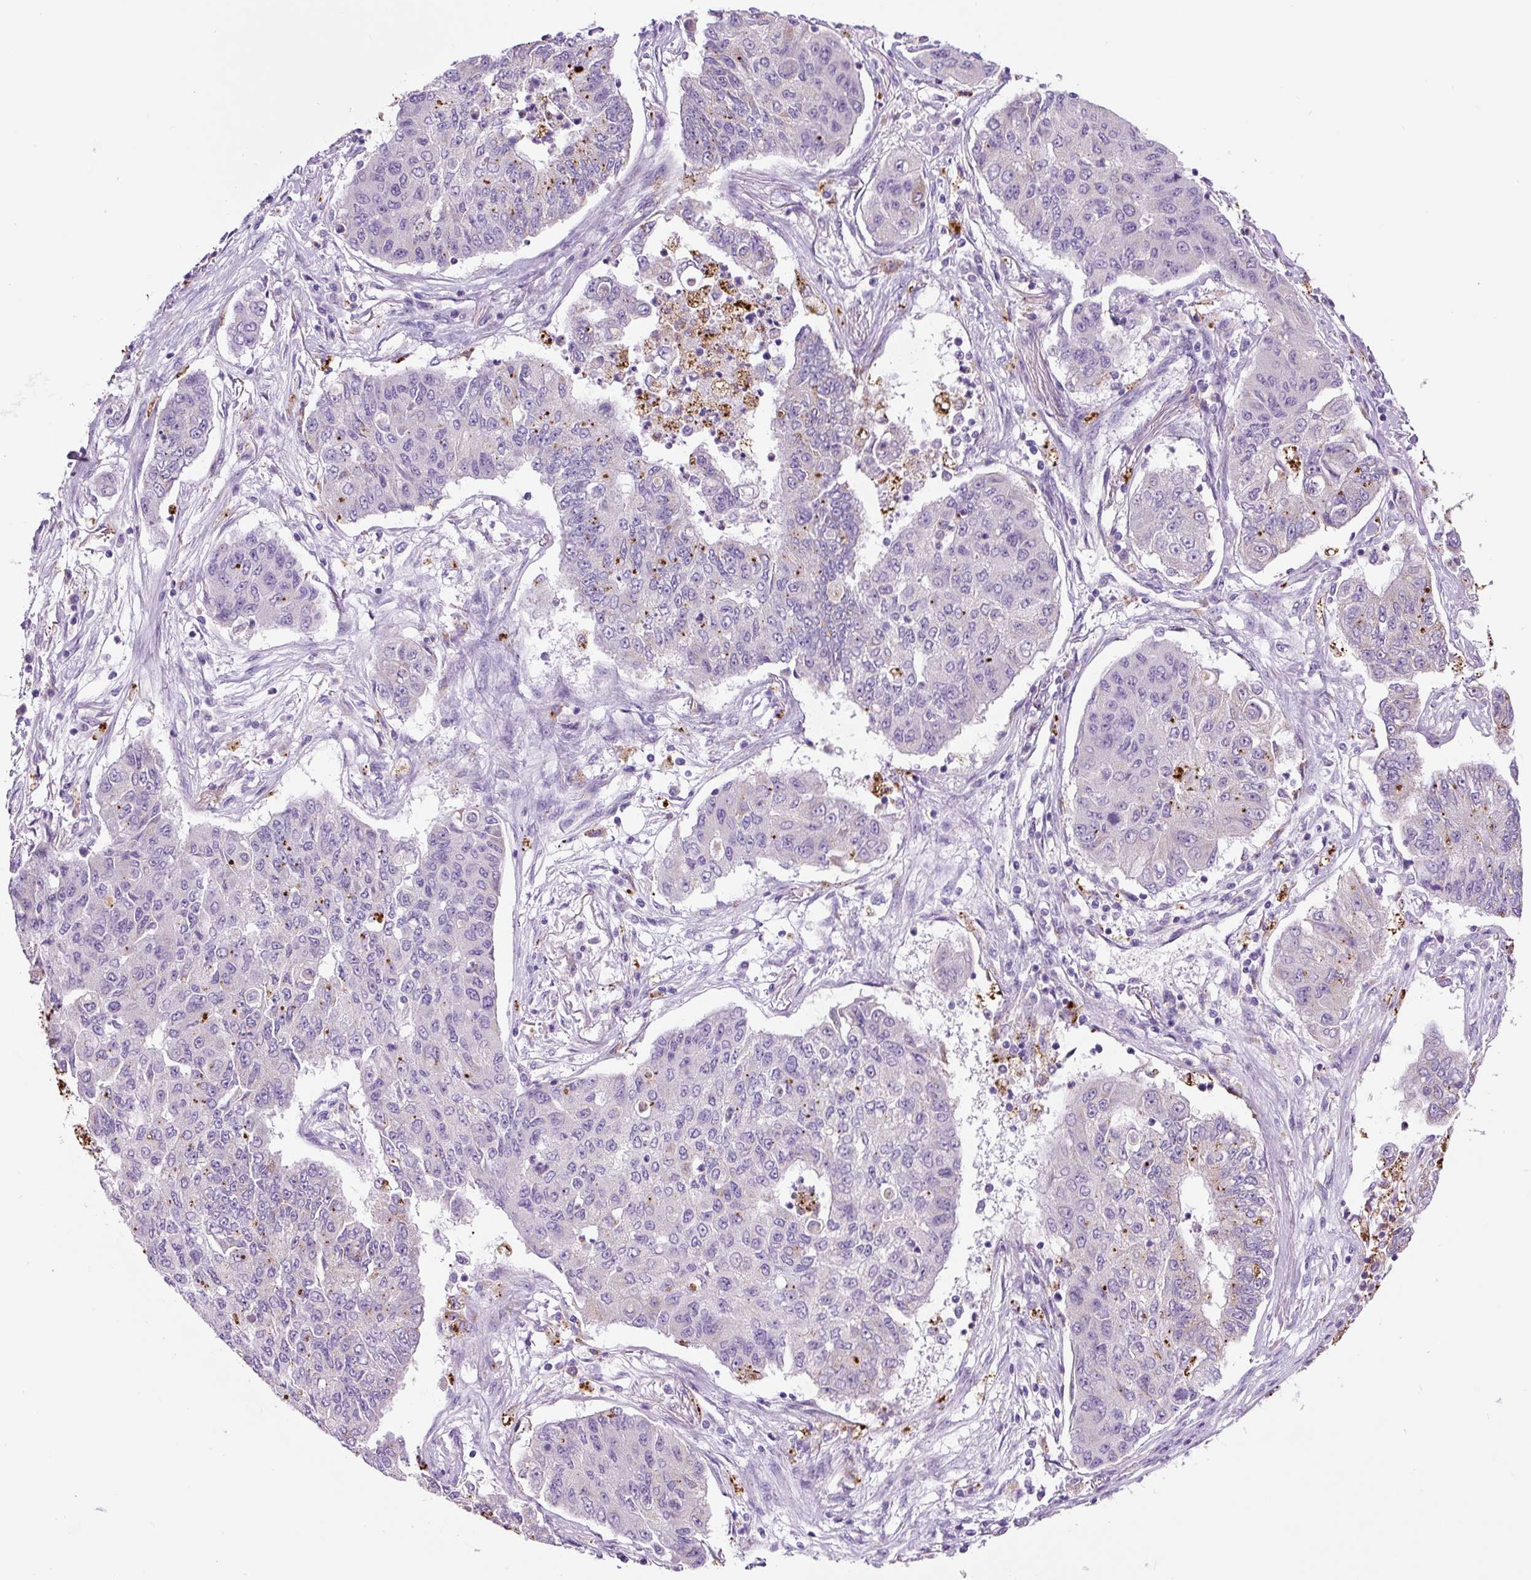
{"staining": {"intensity": "negative", "quantity": "none", "location": "none"}, "tissue": "lung cancer", "cell_type": "Tumor cells", "image_type": "cancer", "snomed": [{"axis": "morphology", "description": "Squamous cell carcinoma, NOS"}, {"axis": "topography", "description": "Lung"}], "caption": "Immunohistochemistry of lung squamous cell carcinoma exhibits no staining in tumor cells. Brightfield microscopy of immunohistochemistry stained with DAB (3,3'-diaminobenzidine) (brown) and hematoxylin (blue), captured at high magnification.", "gene": "LCN10", "patient": {"sex": "male", "age": 74}}